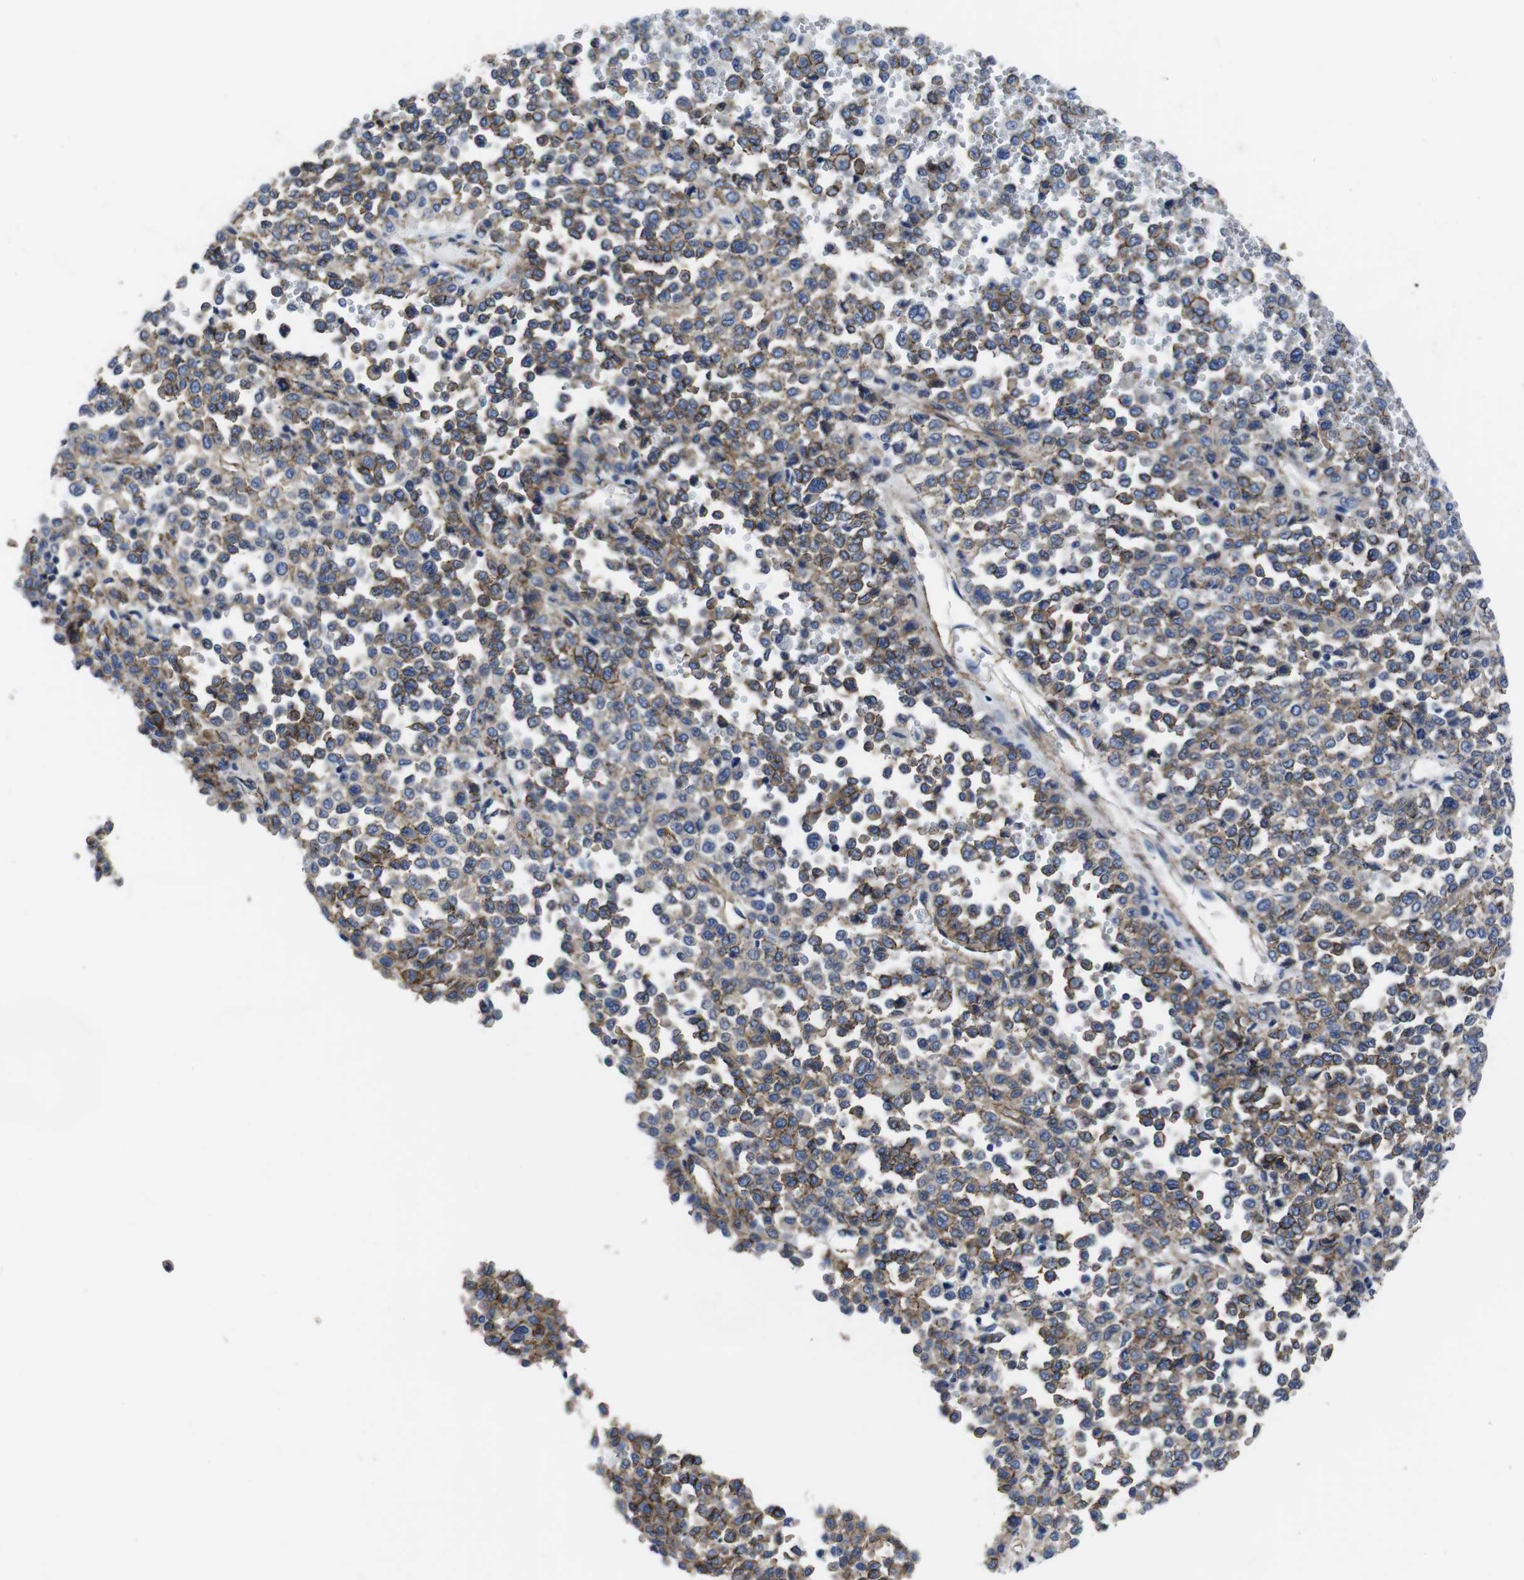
{"staining": {"intensity": "weak", "quantity": "25%-75%", "location": "cytoplasmic/membranous"}, "tissue": "melanoma", "cell_type": "Tumor cells", "image_type": "cancer", "snomed": [{"axis": "morphology", "description": "Malignant melanoma, Metastatic site"}, {"axis": "topography", "description": "Pancreas"}], "caption": "DAB immunohistochemical staining of human melanoma reveals weak cytoplasmic/membranous protein positivity in about 25%-75% of tumor cells.", "gene": "NUMB", "patient": {"sex": "female", "age": 30}}